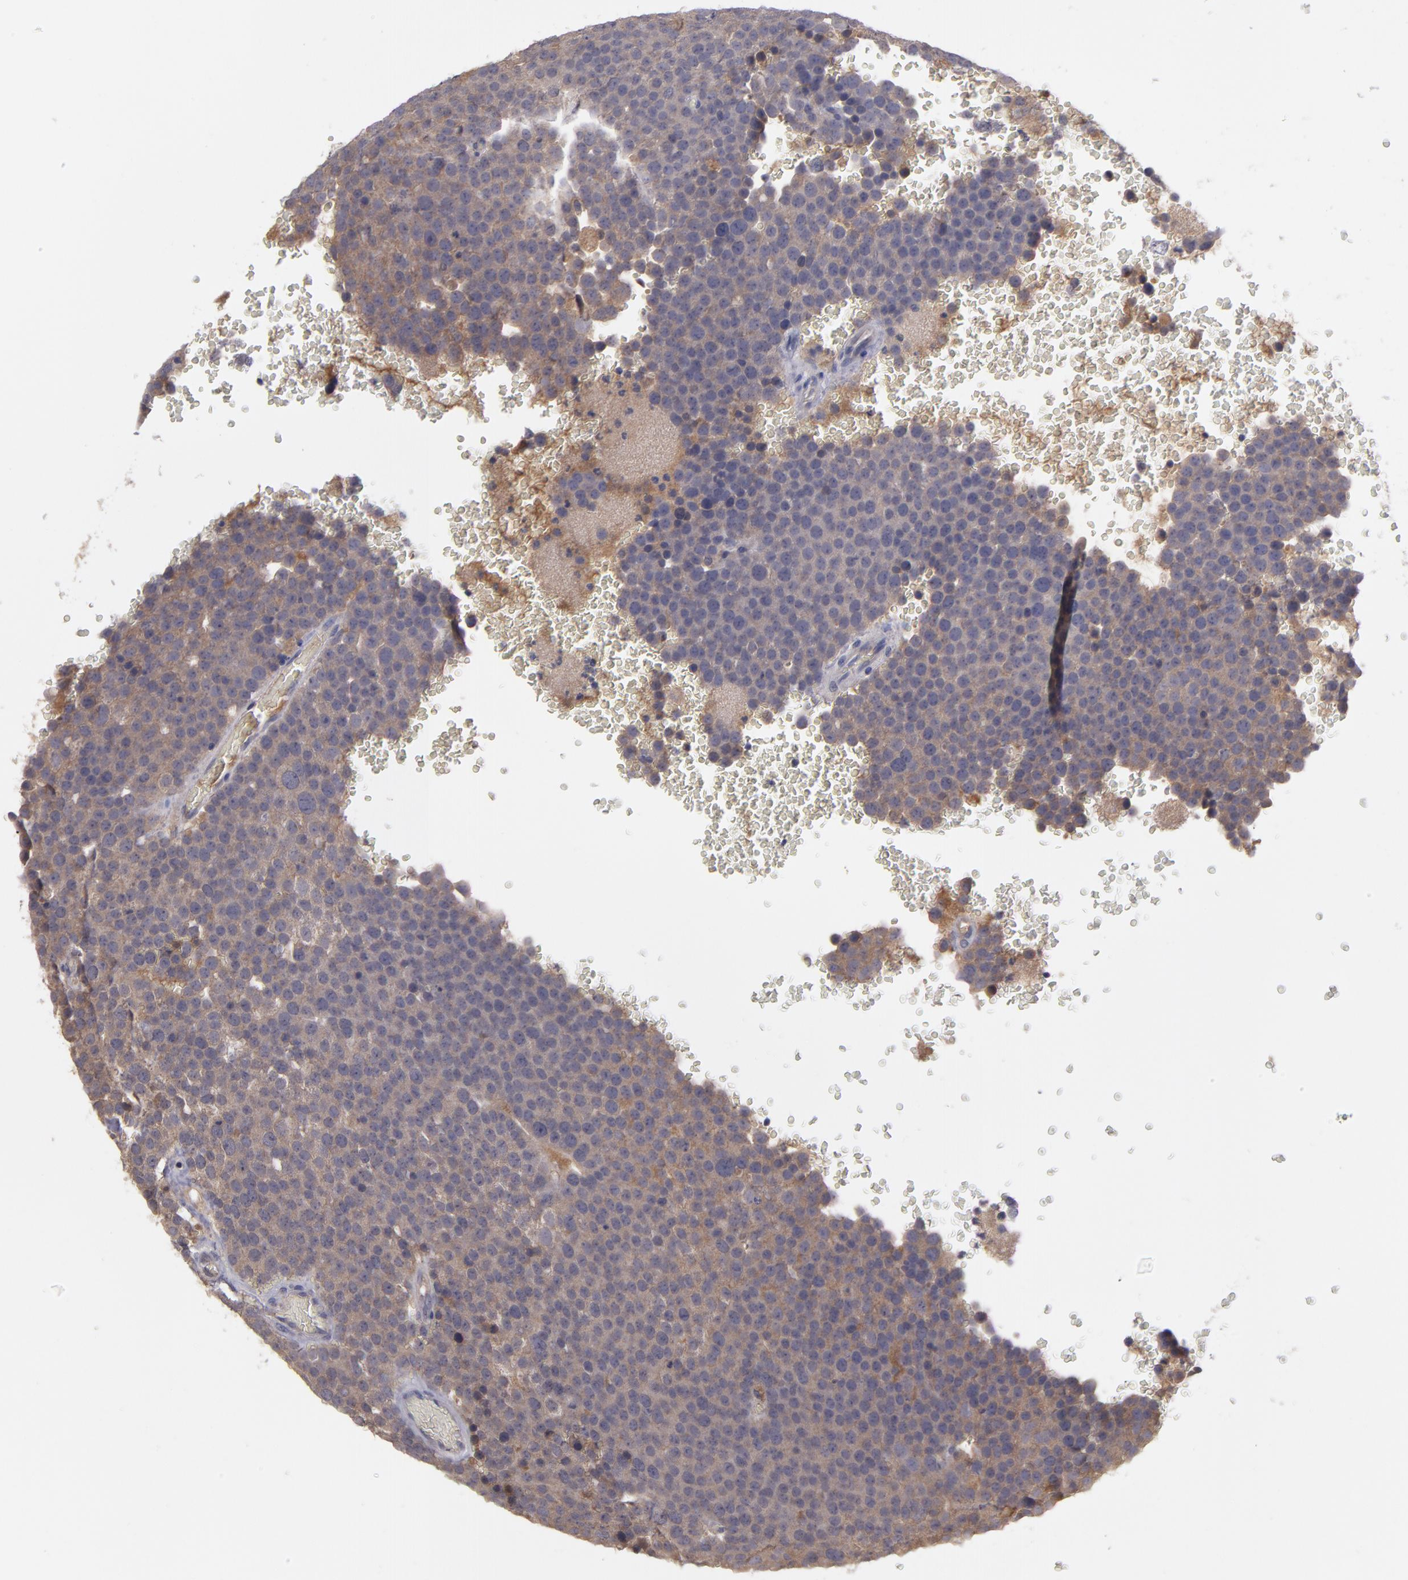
{"staining": {"intensity": "moderate", "quantity": ">75%", "location": "cytoplasmic/membranous"}, "tissue": "testis cancer", "cell_type": "Tumor cells", "image_type": "cancer", "snomed": [{"axis": "morphology", "description": "Seminoma, NOS"}, {"axis": "topography", "description": "Testis"}], "caption": "Immunohistochemistry (IHC) histopathology image of neoplastic tissue: human seminoma (testis) stained using immunohistochemistry (IHC) exhibits medium levels of moderate protein expression localized specifically in the cytoplasmic/membranous of tumor cells, appearing as a cytoplasmic/membranous brown color.", "gene": "MMP11", "patient": {"sex": "male", "age": 71}}